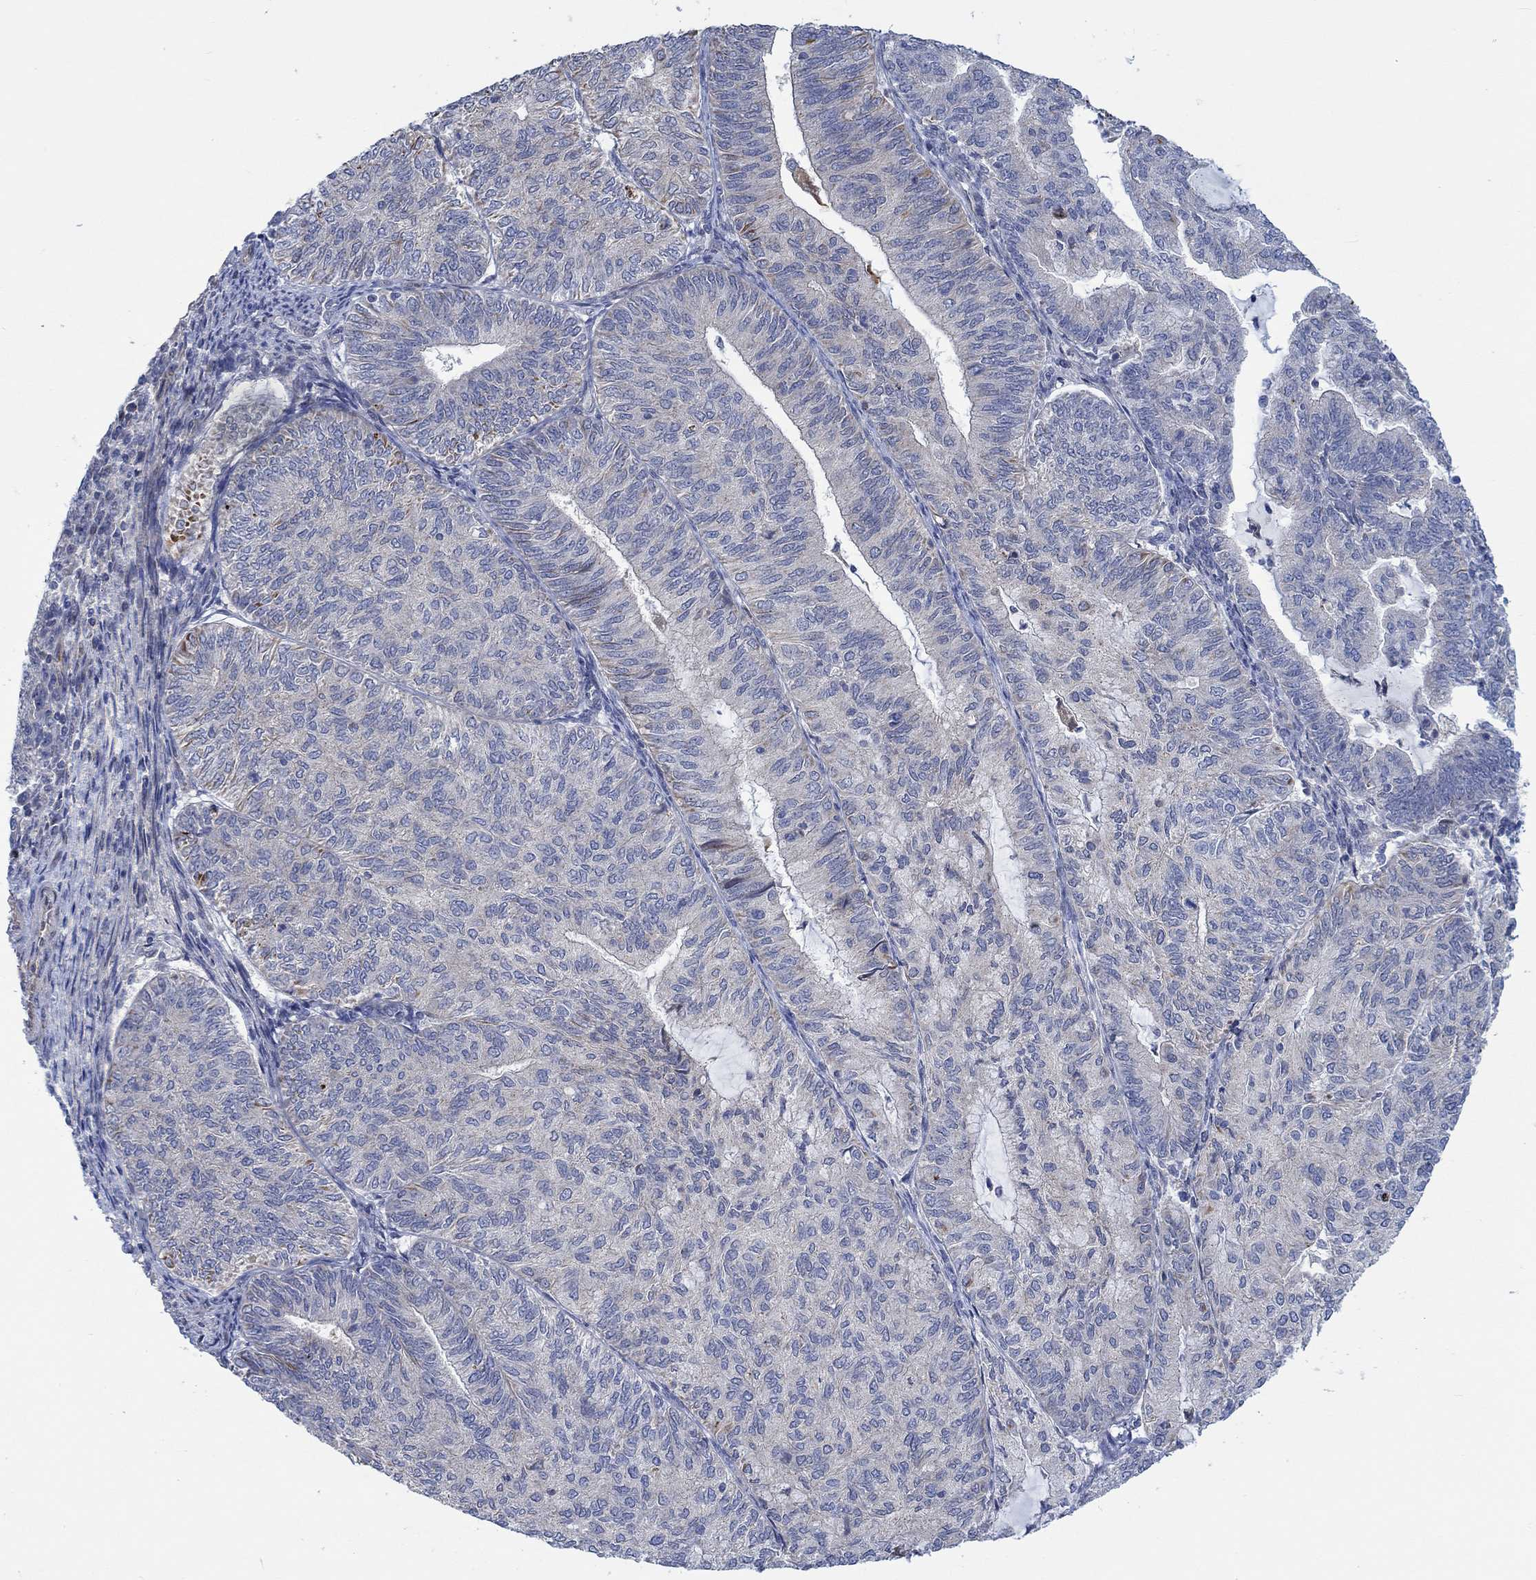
{"staining": {"intensity": "negative", "quantity": "none", "location": "none"}, "tissue": "endometrial cancer", "cell_type": "Tumor cells", "image_type": "cancer", "snomed": [{"axis": "morphology", "description": "Adenocarcinoma, NOS"}, {"axis": "topography", "description": "Endometrium"}], "caption": "Photomicrograph shows no significant protein expression in tumor cells of endometrial cancer (adenocarcinoma).", "gene": "CAMK1D", "patient": {"sex": "female", "age": 82}}